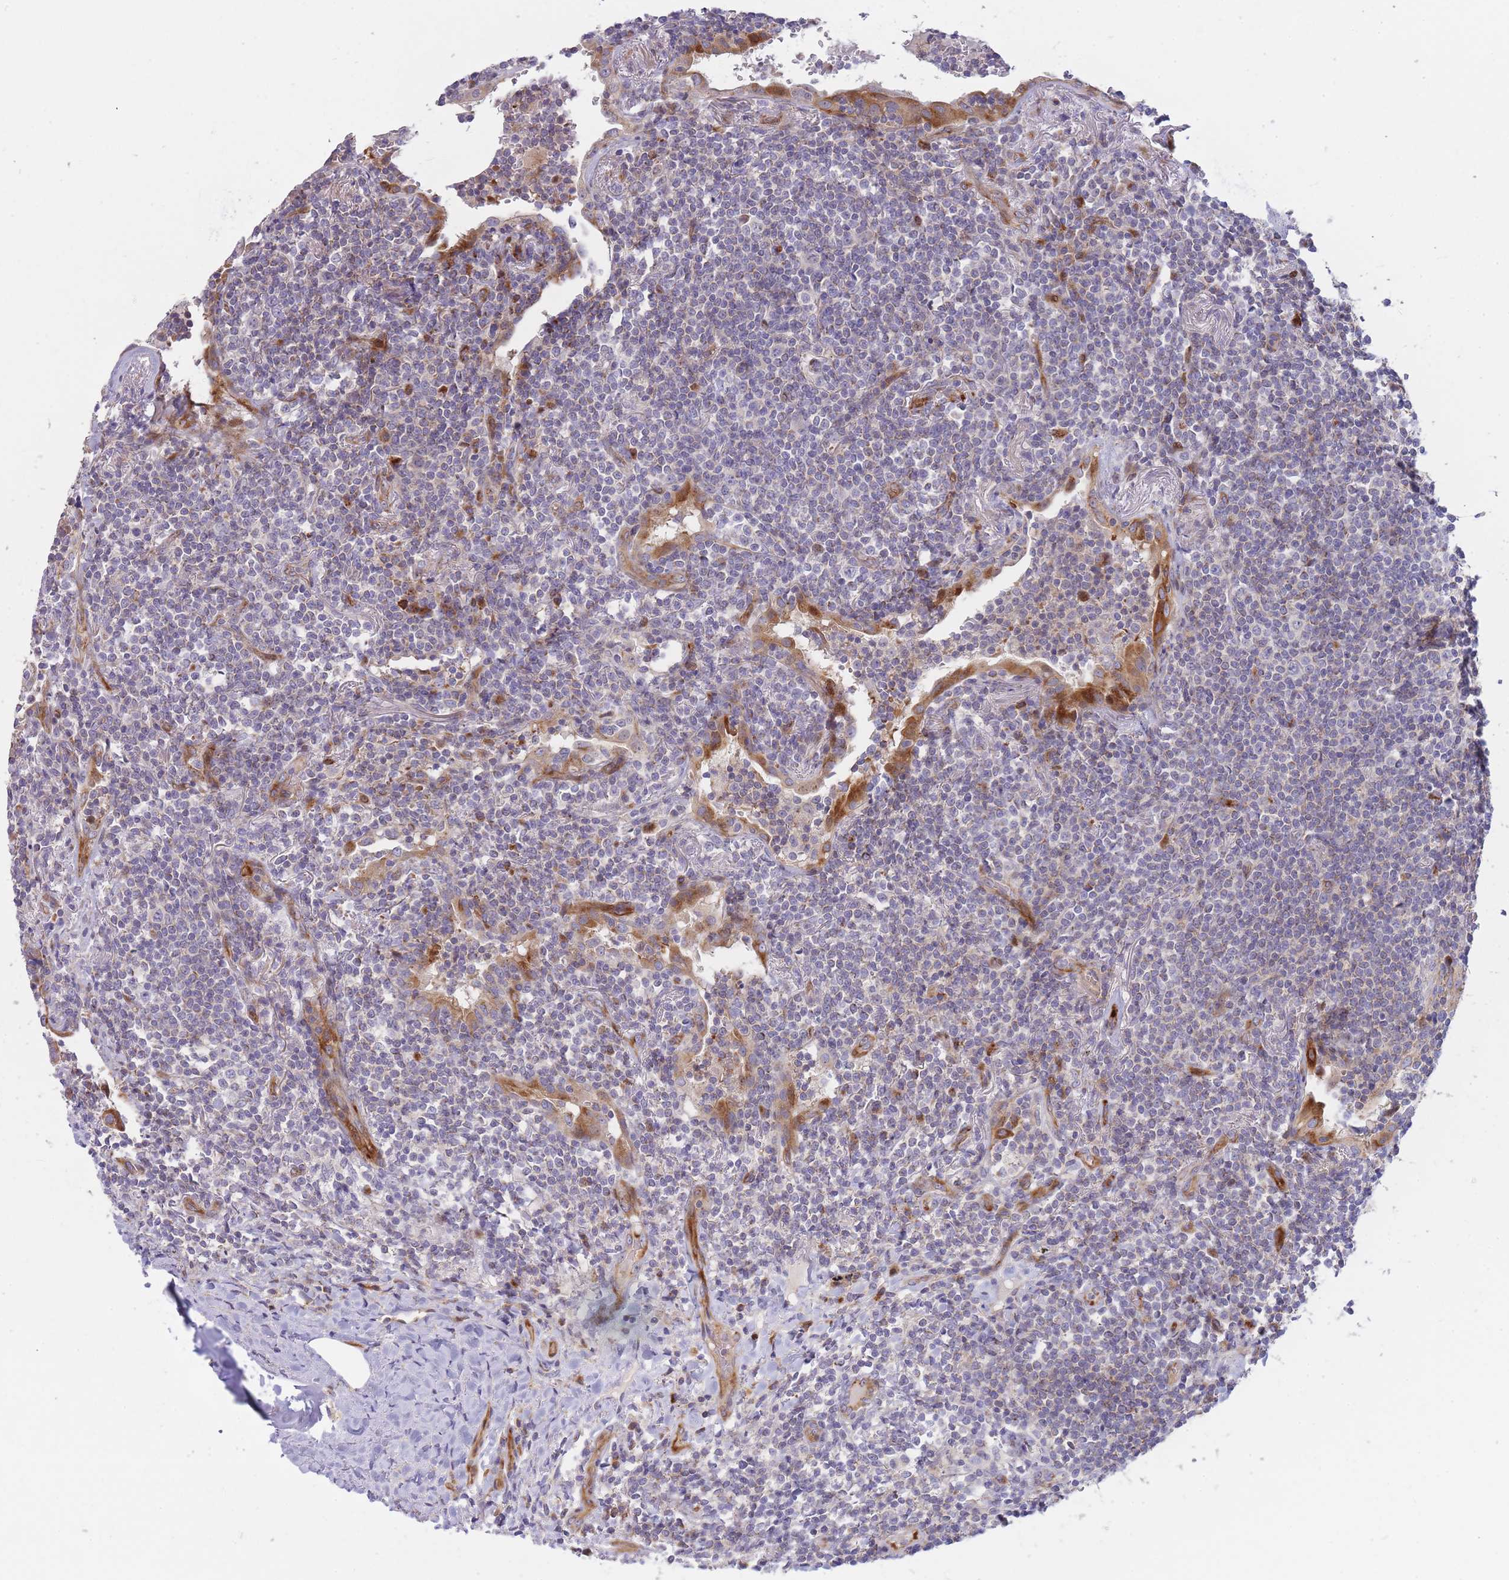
{"staining": {"intensity": "negative", "quantity": "none", "location": "none"}, "tissue": "lymphoma", "cell_type": "Tumor cells", "image_type": "cancer", "snomed": [{"axis": "morphology", "description": "Malignant lymphoma, non-Hodgkin's type, Low grade"}, {"axis": "topography", "description": "Lung"}], "caption": "The photomicrograph exhibits no significant positivity in tumor cells of lymphoma.", "gene": "ATP5MC2", "patient": {"sex": "female", "age": 71}}